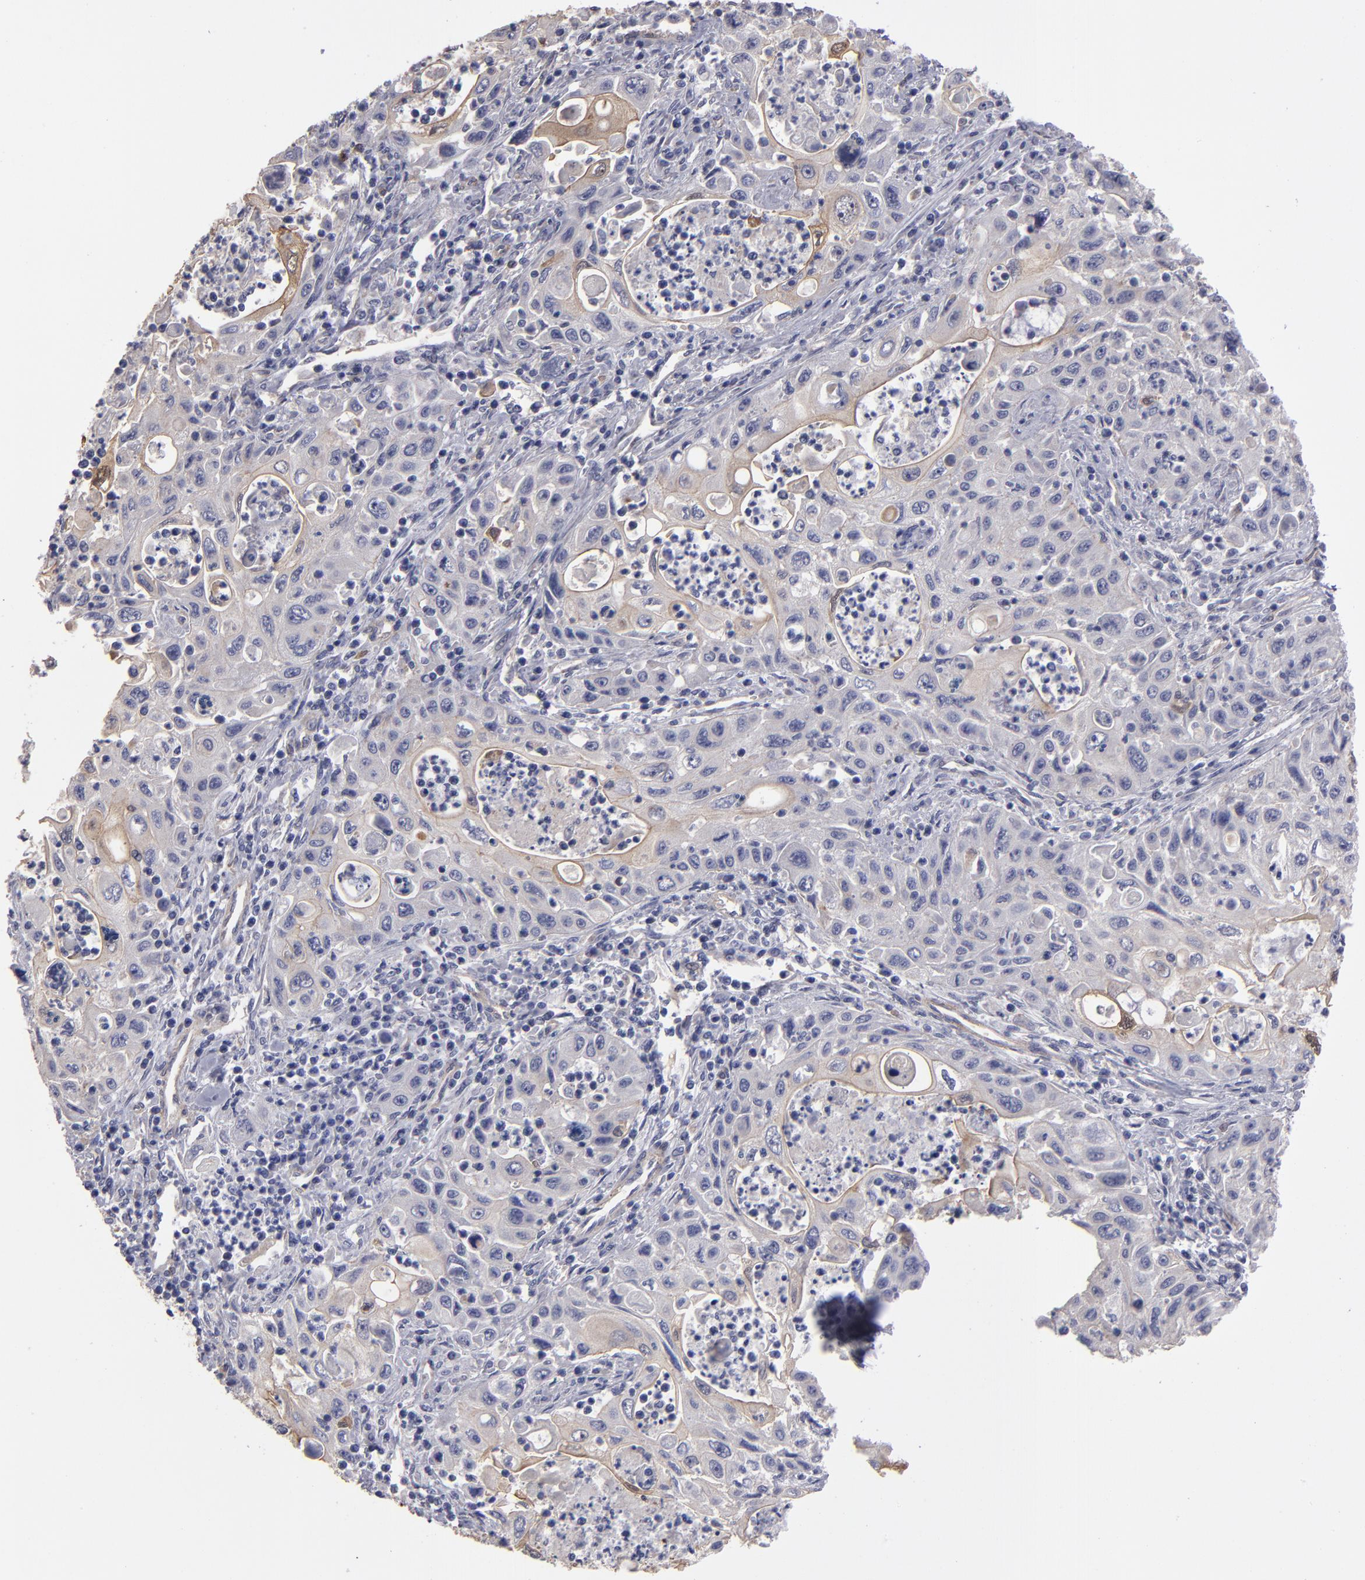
{"staining": {"intensity": "weak", "quantity": ">75%", "location": "cytoplasmic/membranous"}, "tissue": "pancreatic cancer", "cell_type": "Tumor cells", "image_type": "cancer", "snomed": [{"axis": "morphology", "description": "Adenocarcinoma, NOS"}, {"axis": "topography", "description": "Pancreas"}], "caption": "Adenocarcinoma (pancreatic) stained for a protein (brown) displays weak cytoplasmic/membranous positive positivity in about >75% of tumor cells.", "gene": "NDRG2", "patient": {"sex": "male", "age": 70}}